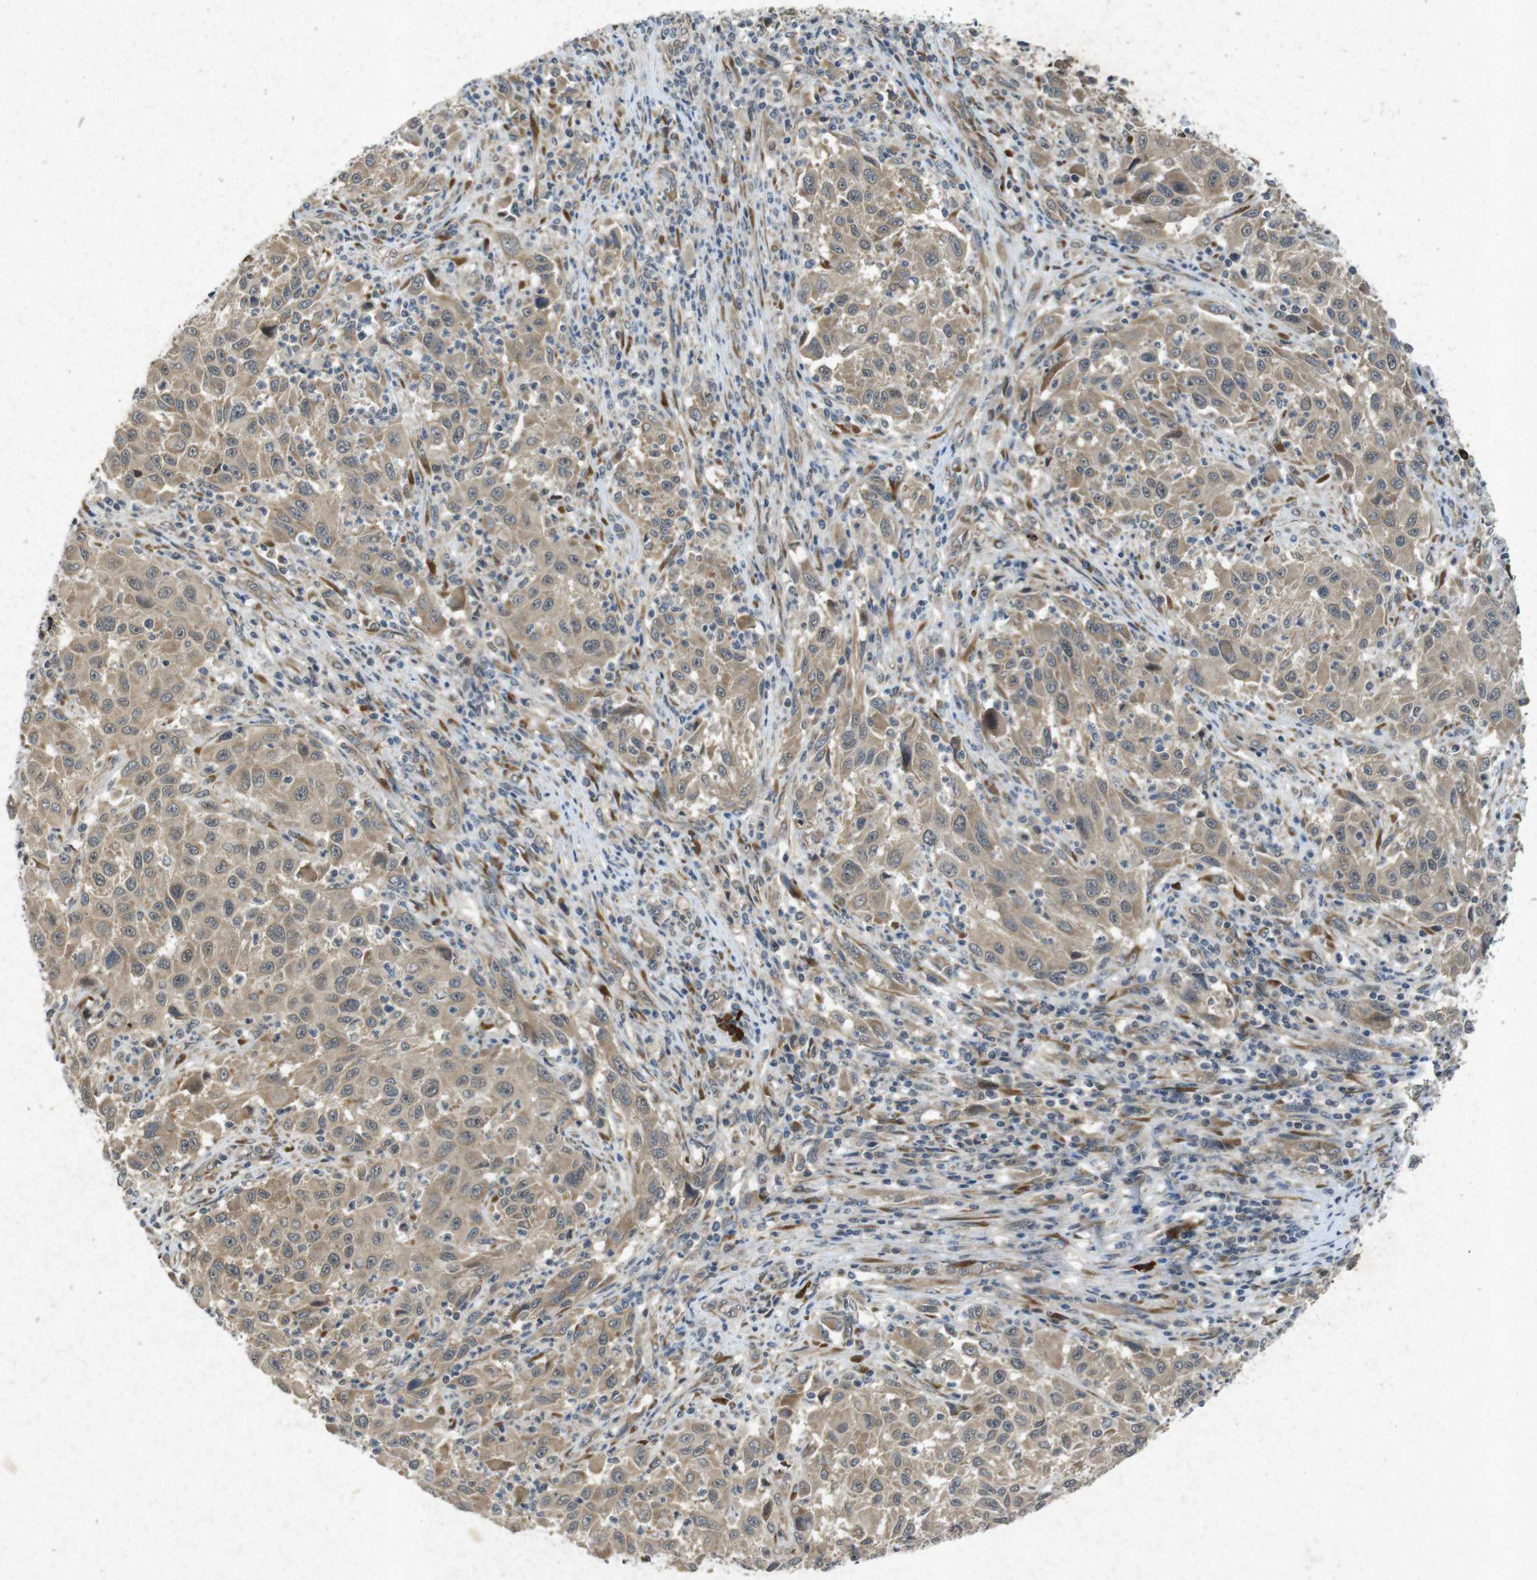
{"staining": {"intensity": "weak", "quantity": ">75%", "location": "cytoplasmic/membranous"}, "tissue": "melanoma", "cell_type": "Tumor cells", "image_type": "cancer", "snomed": [{"axis": "morphology", "description": "Malignant melanoma, Metastatic site"}, {"axis": "topography", "description": "Lymph node"}], "caption": "This photomicrograph demonstrates malignant melanoma (metastatic site) stained with IHC to label a protein in brown. The cytoplasmic/membranous of tumor cells show weak positivity for the protein. Nuclei are counter-stained blue.", "gene": "FLCN", "patient": {"sex": "male", "age": 61}}